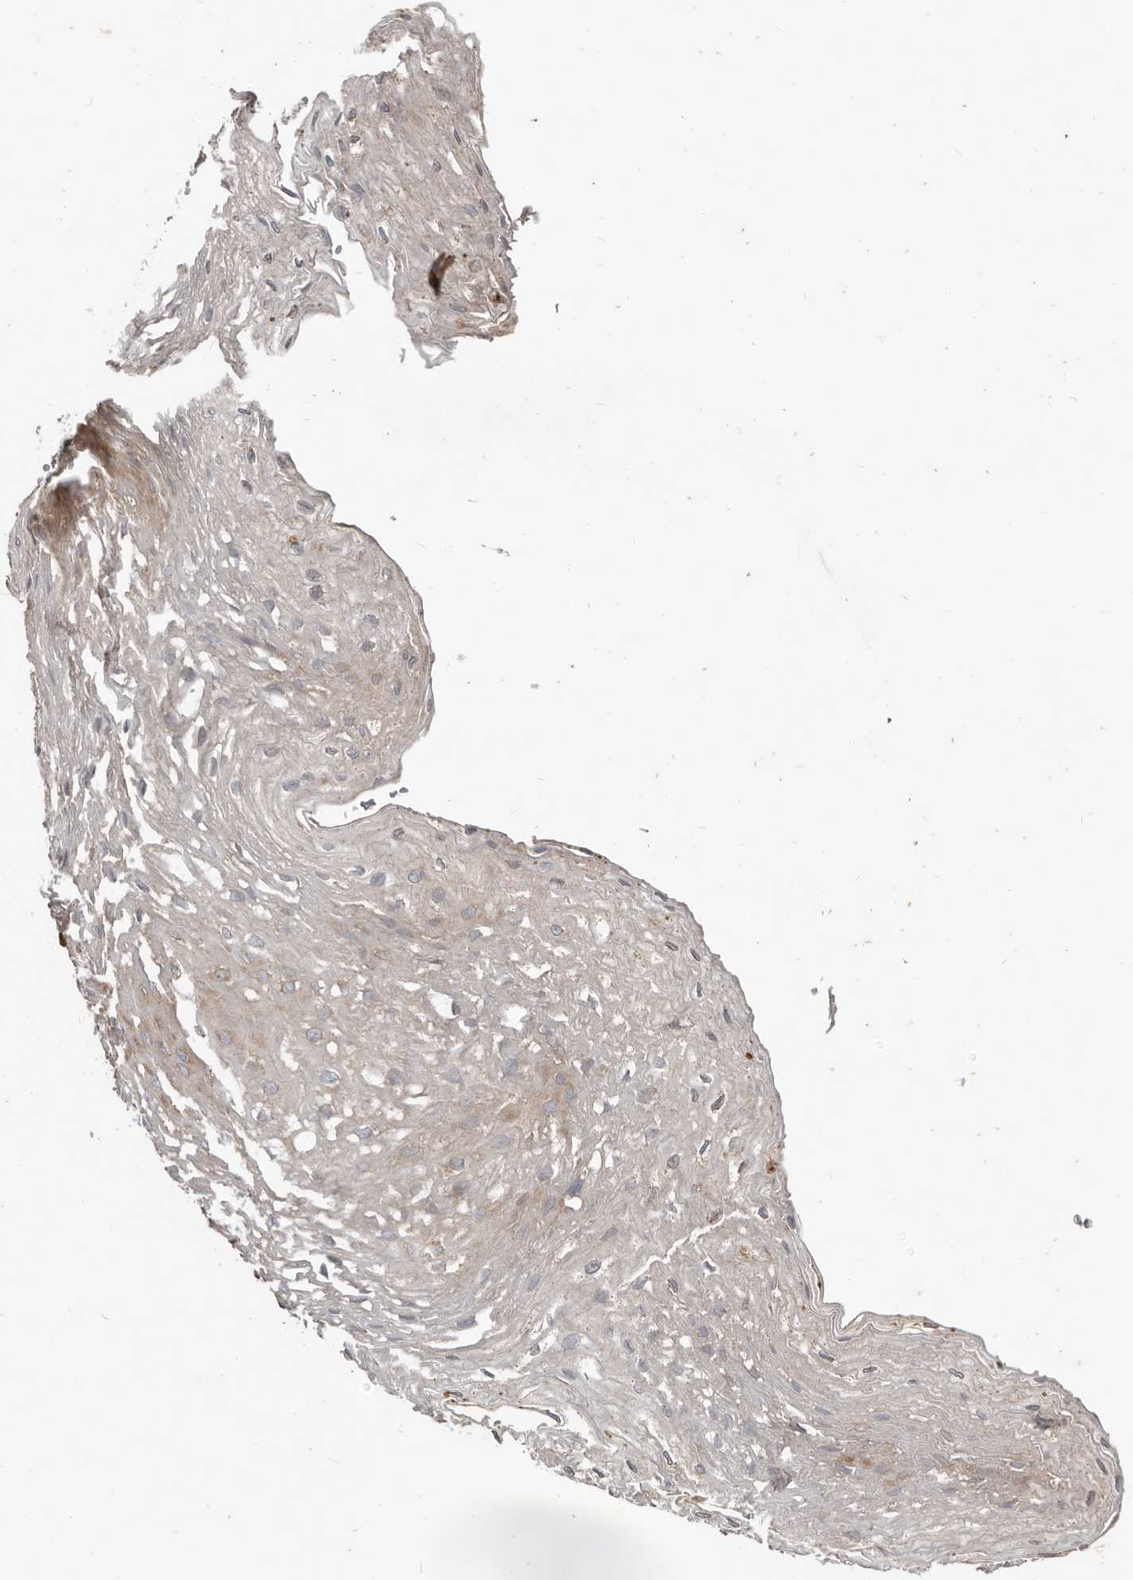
{"staining": {"intensity": "moderate", "quantity": ">75%", "location": "cytoplasmic/membranous"}, "tissue": "esophagus", "cell_type": "Squamous epithelial cells", "image_type": "normal", "snomed": [{"axis": "morphology", "description": "Normal tissue, NOS"}, {"axis": "topography", "description": "Esophagus"}], "caption": "High-magnification brightfield microscopy of unremarkable esophagus stained with DAB (brown) and counterstained with hematoxylin (blue). squamous epithelial cells exhibit moderate cytoplasmic/membranous staining is identified in approximately>75% of cells.", "gene": "AKNAD1", "patient": {"sex": "female", "age": 66}}